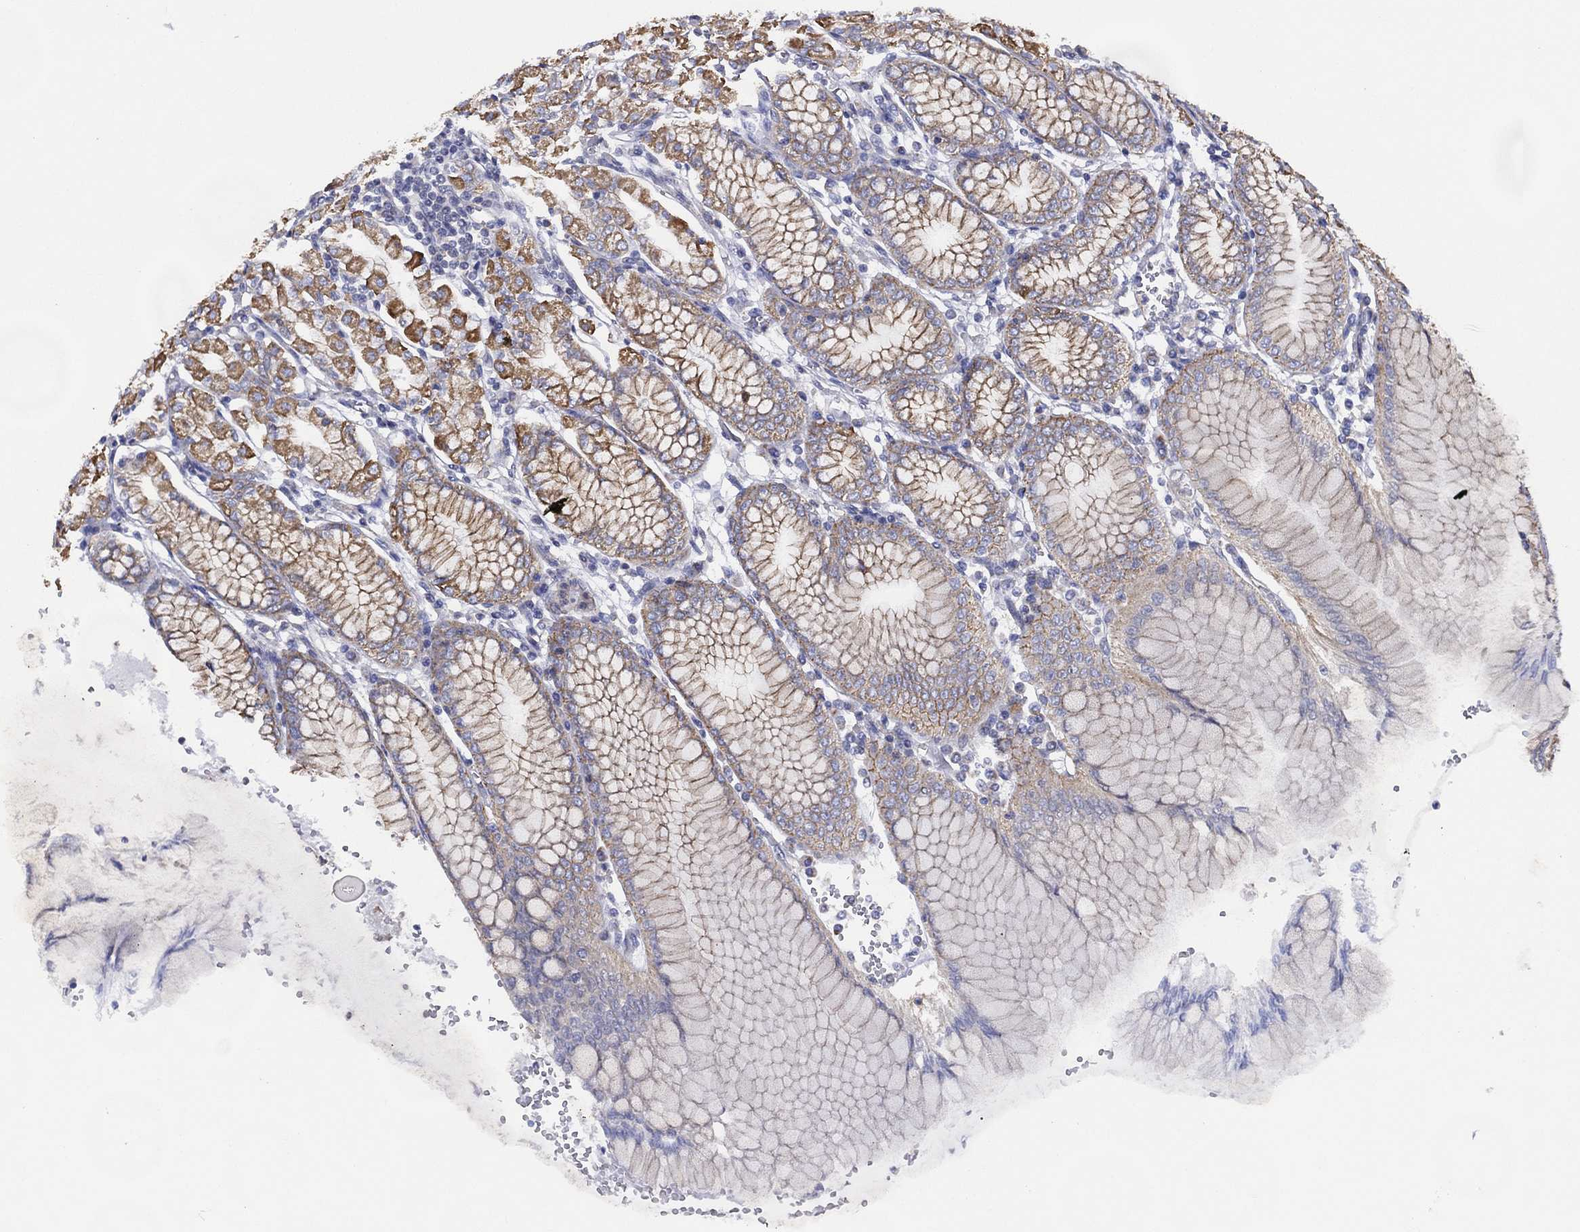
{"staining": {"intensity": "strong", "quantity": "25%-75%", "location": "cytoplasmic/membranous"}, "tissue": "stomach", "cell_type": "Glandular cells", "image_type": "normal", "snomed": [{"axis": "morphology", "description": "Normal tissue, NOS"}, {"axis": "topography", "description": "Skeletal muscle"}, {"axis": "topography", "description": "Stomach"}], "caption": "Protein expression analysis of normal stomach displays strong cytoplasmic/membranous staining in about 25%-75% of glandular cells. The staining is performed using DAB (3,3'-diaminobenzidine) brown chromogen to label protein expression. The nuclei are counter-stained blue using hematoxylin.", "gene": "ZNF223", "patient": {"sex": "female", "age": 57}}